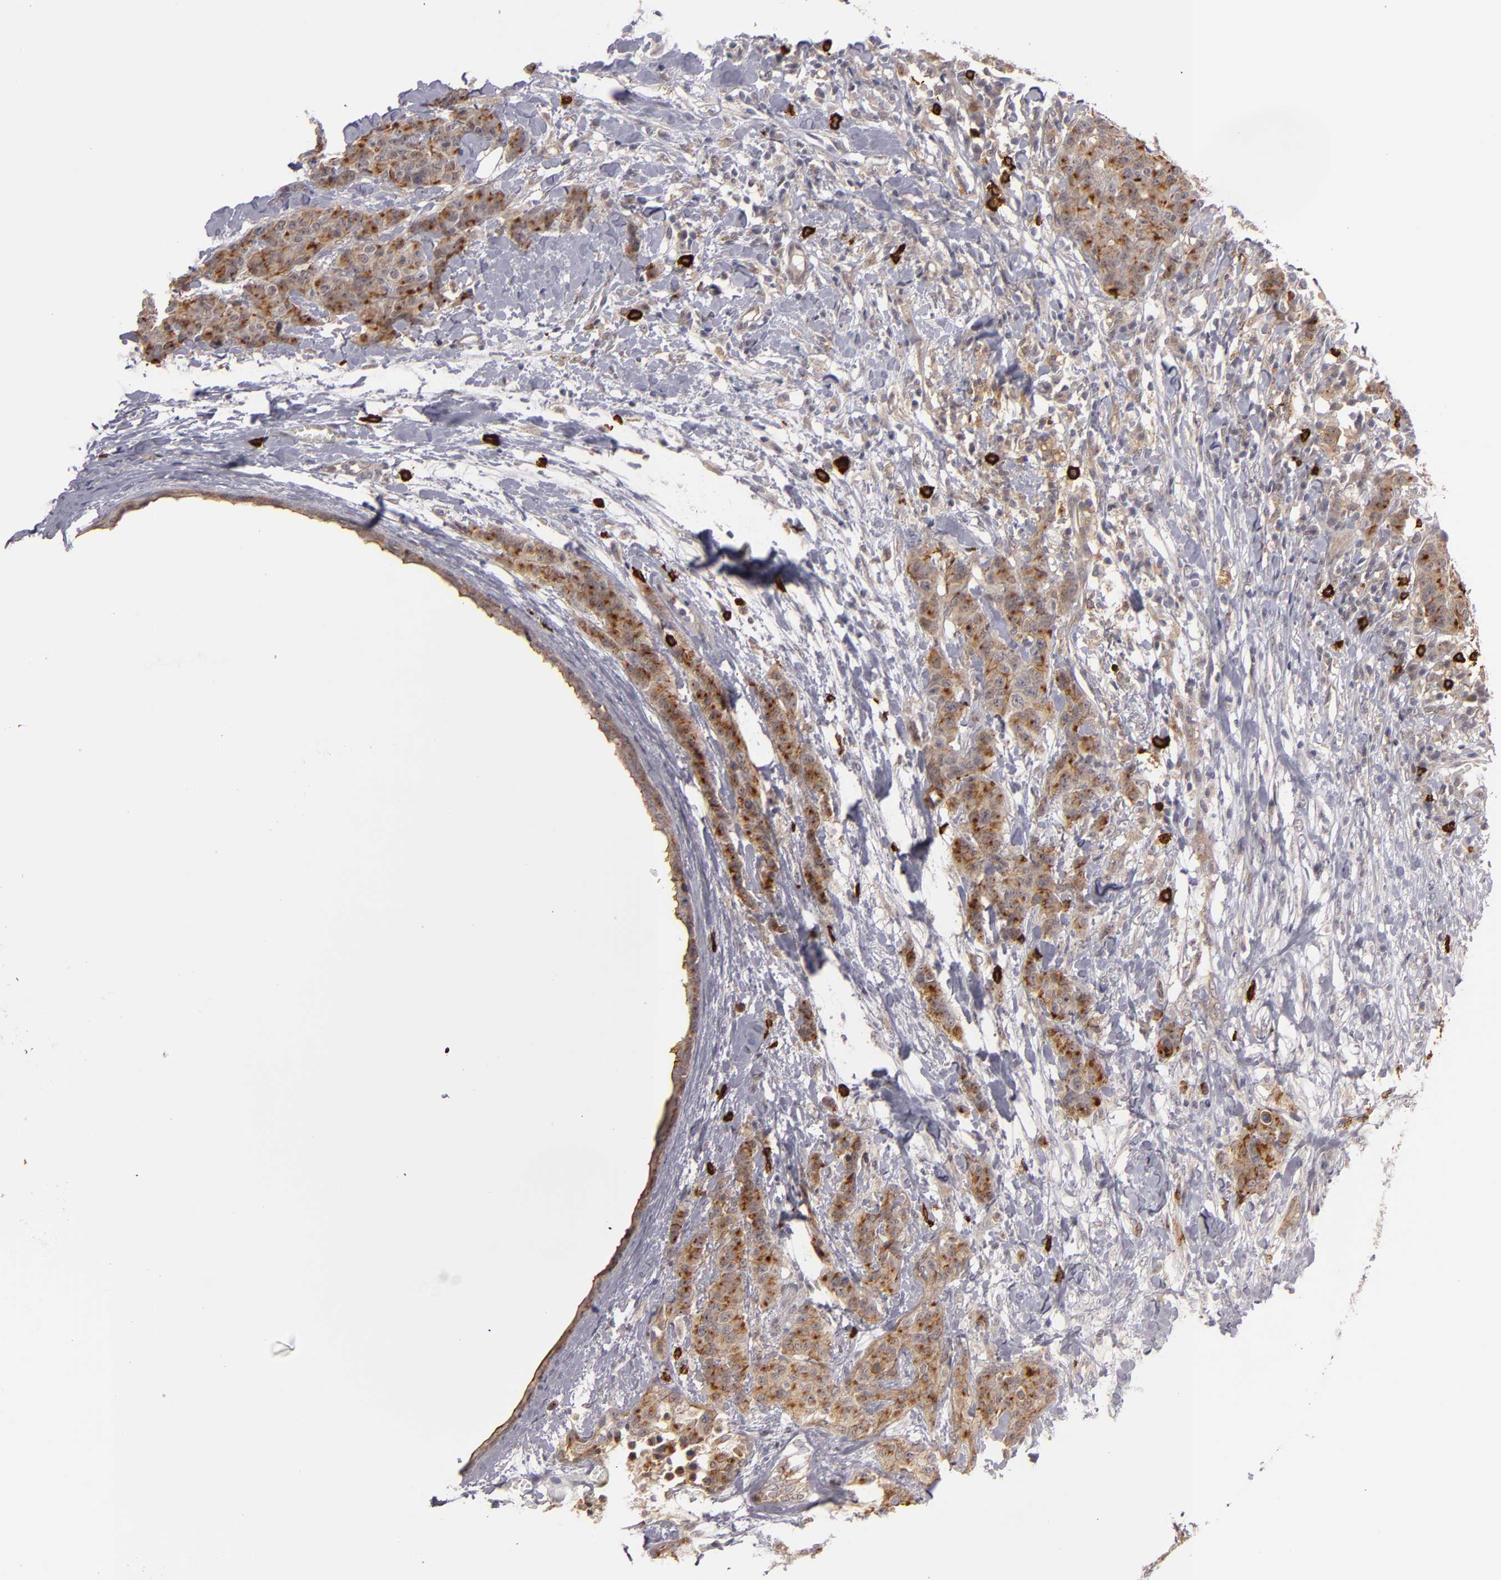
{"staining": {"intensity": "moderate", "quantity": ">75%", "location": "cytoplasmic/membranous"}, "tissue": "breast cancer", "cell_type": "Tumor cells", "image_type": "cancer", "snomed": [{"axis": "morphology", "description": "Duct carcinoma"}, {"axis": "topography", "description": "Breast"}], "caption": "Immunohistochemical staining of breast invasive ductal carcinoma reveals medium levels of moderate cytoplasmic/membranous protein expression in about >75% of tumor cells.", "gene": "STX3", "patient": {"sex": "female", "age": 40}}